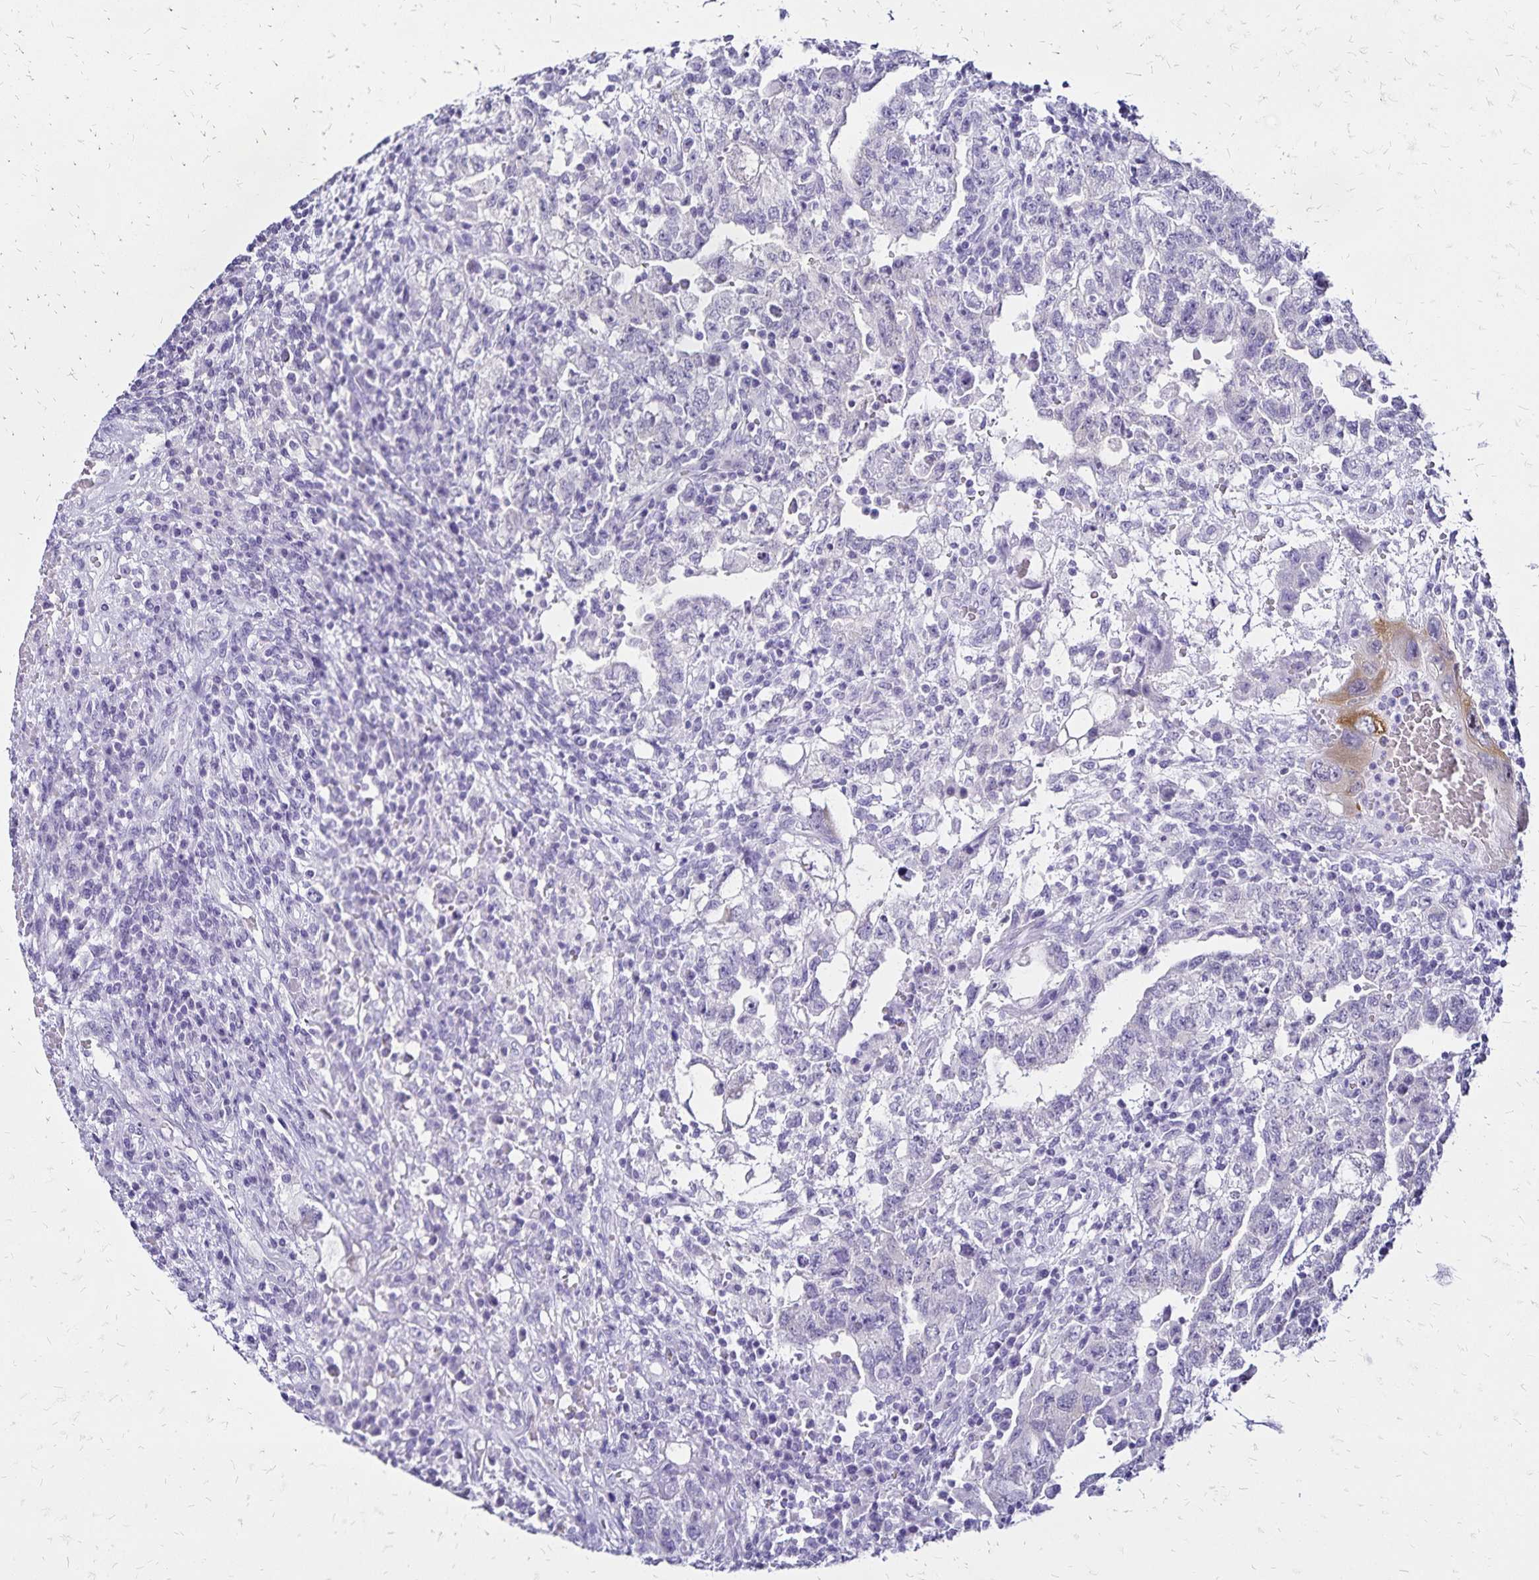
{"staining": {"intensity": "negative", "quantity": "none", "location": "none"}, "tissue": "testis cancer", "cell_type": "Tumor cells", "image_type": "cancer", "snomed": [{"axis": "morphology", "description": "Carcinoma, Embryonal, NOS"}, {"axis": "topography", "description": "Testis"}], "caption": "Testis embryonal carcinoma was stained to show a protein in brown. There is no significant positivity in tumor cells.", "gene": "LIN28B", "patient": {"sex": "male", "age": 26}}